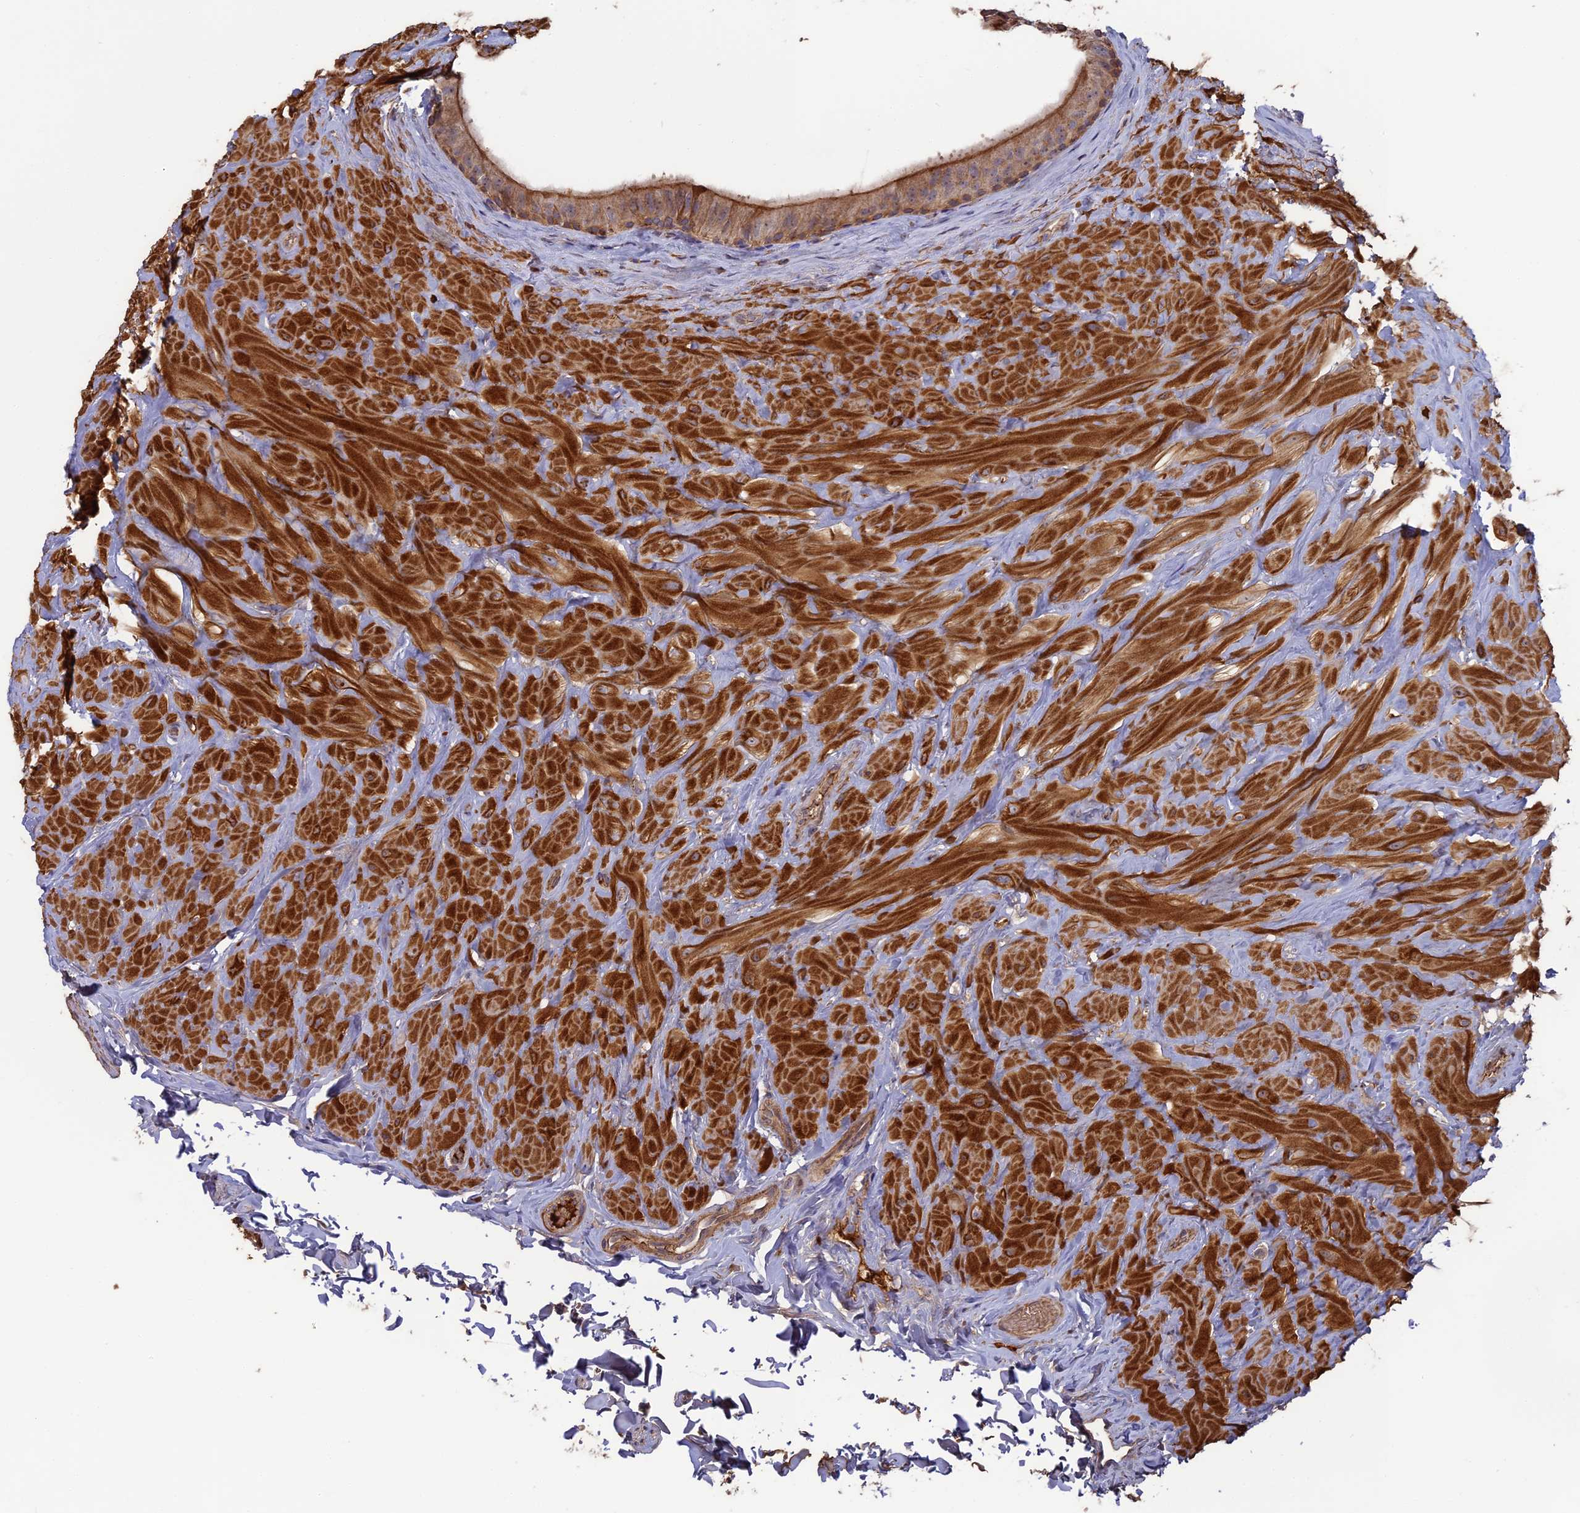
{"staining": {"intensity": "moderate", "quantity": ">75%", "location": "cytoplasmic/membranous"}, "tissue": "epididymis", "cell_type": "Glandular cells", "image_type": "normal", "snomed": [{"axis": "morphology", "description": "Normal tissue, NOS"}, {"axis": "topography", "description": "Soft tissue"}, {"axis": "topography", "description": "Vascular tissue"}, {"axis": "topography", "description": "Epididymis"}], "caption": "The histopathology image shows immunohistochemical staining of unremarkable epididymis. There is moderate cytoplasmic/membranous expression is identified in approximately >75% of glandular cells. The staining was performed using DAB, with brown indicating positive protein expression. Nuclei are stained blue with hematoxylin.", "gene": "ERMAP", "patient": {"sex": "male", "age": 49}}